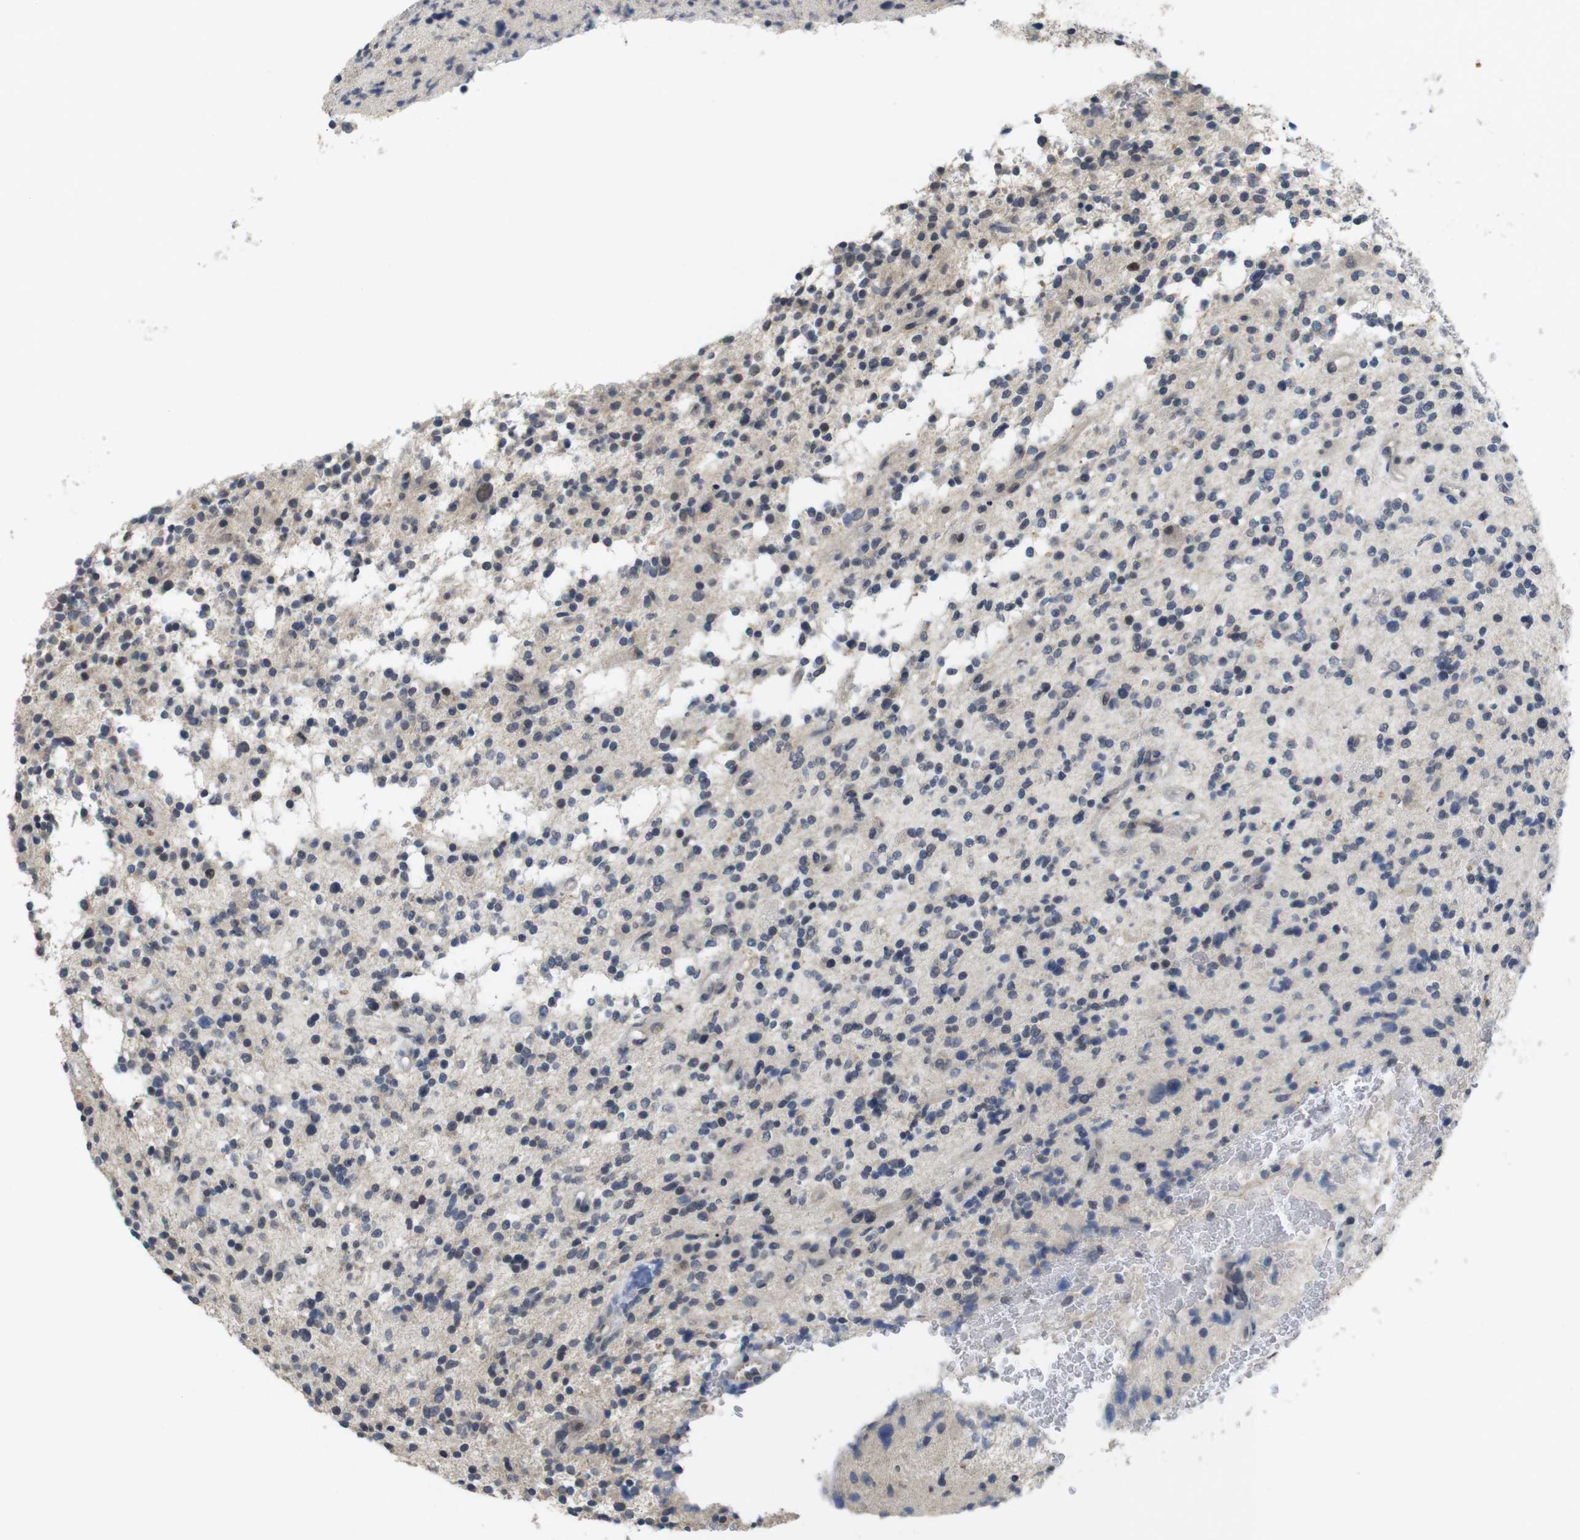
{"staining": {"intensity": "moderate", "quantity": "<25%", "location": "nuclear"}, "tissue": "glioma", "cell_type": "Tumor cells", "image_type": "cancer", "snomed": [{"axis": "morphology", "description": "Glioma, malignant, High grade"}, {"axis": "topography", "description": "Brain"}], "caption": "Moderate nuclear protein staining is seen in about <25% of tumor cells in malignant high-grade glioma.", "gene": "SKP2", "patient": {"sex": "male", "age": 48}}